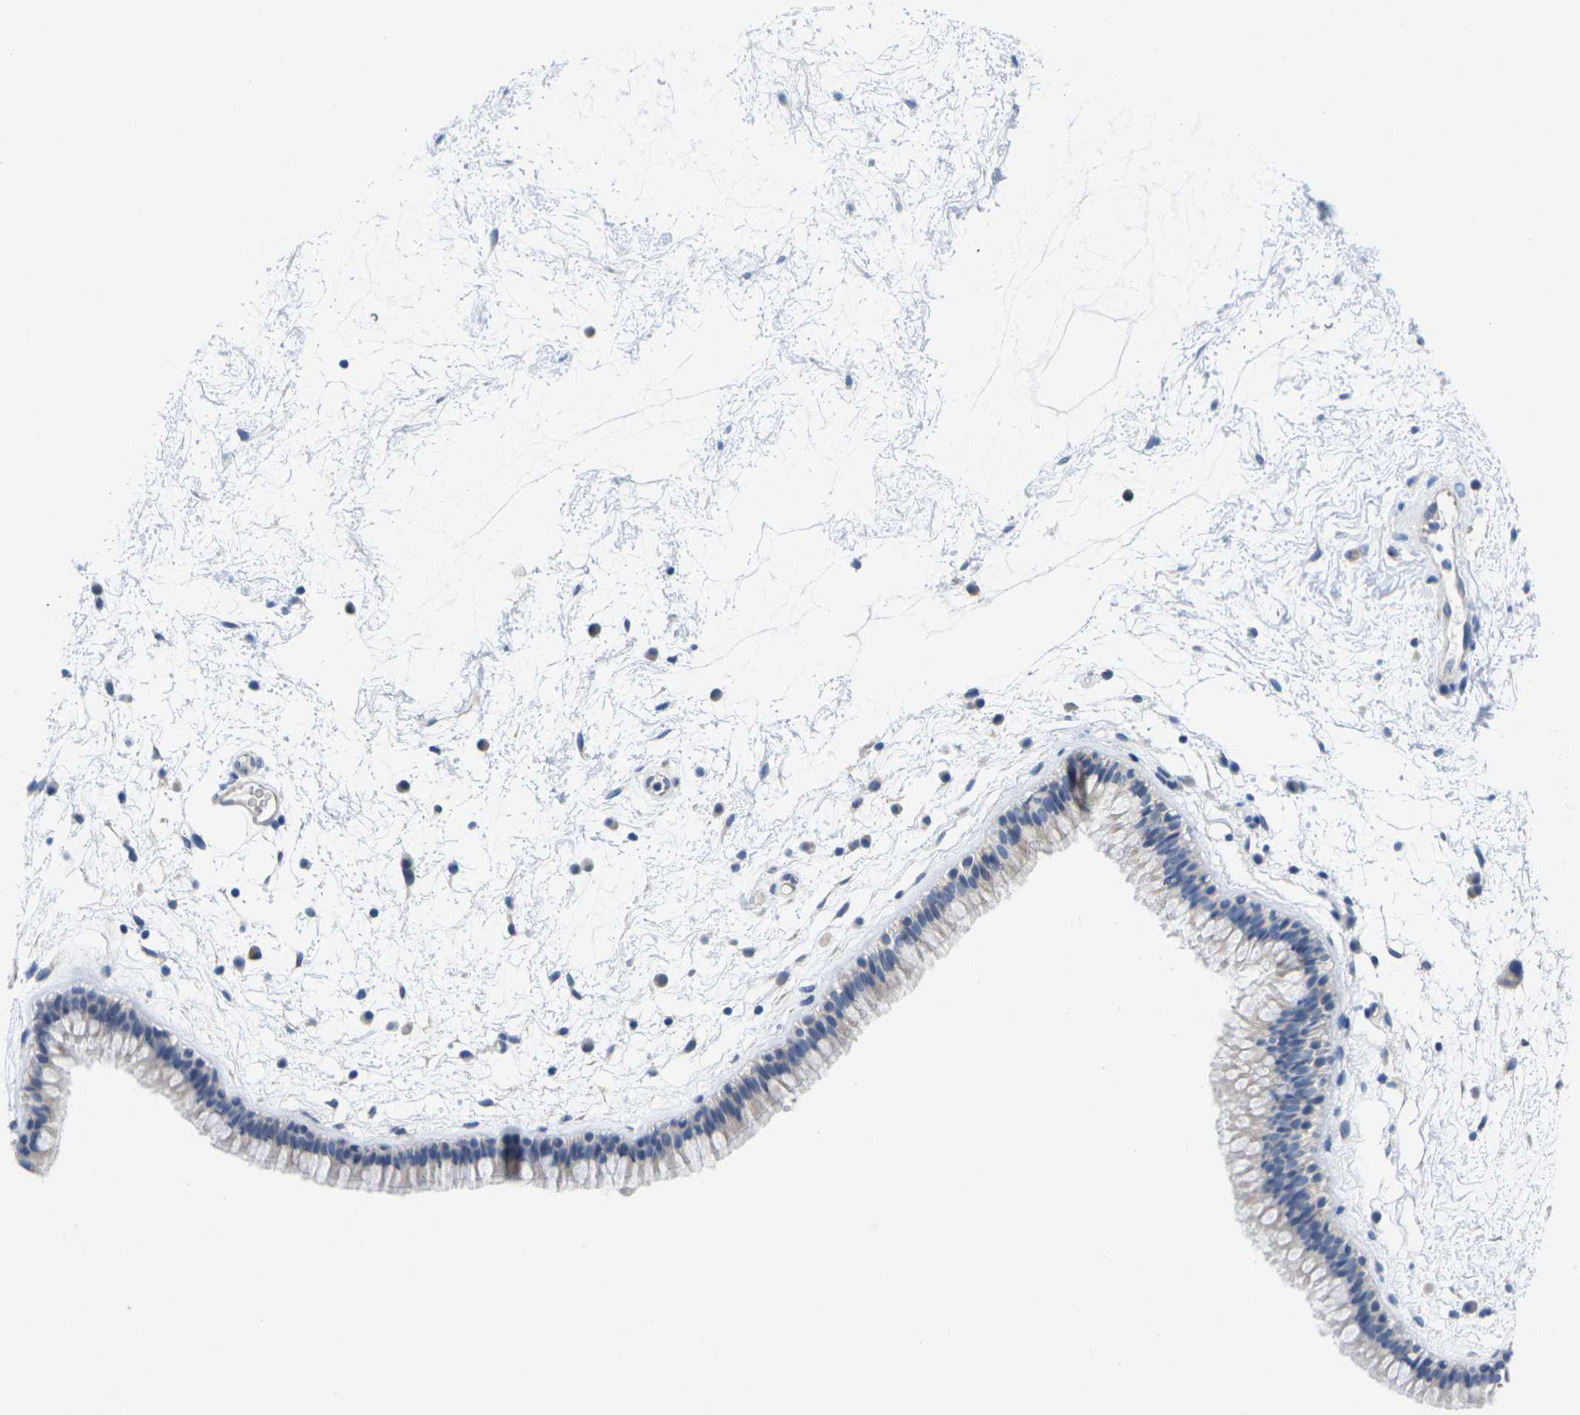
{"staining": {"intensity": "weak", "quantity": "<25%", "location": "cytoplasmic/membranous"}, "tissue": "nasopharynx", "cell_type": "Respiratory epithelial cells", "image_type": "normal", "snomed": [{"axis": "morphology", "description": "Normal tissue, NOS"}, {"axis": "morphology", "description": "Inflammation, NOS"}, {"axis": "topography", "description": "Nasopharynx"}], "caption": "Immunohistochemistry micrograph of normal nasopharynx stained for a protein (brown), which displays no staining in respiratory epithelial cells. (Brightfield microscopy of DAB (3,3'-diaminobenzidine) IHC at high magnification).", "gene": "TNNI3", "patient": {"sex": "male", "age": 48}}